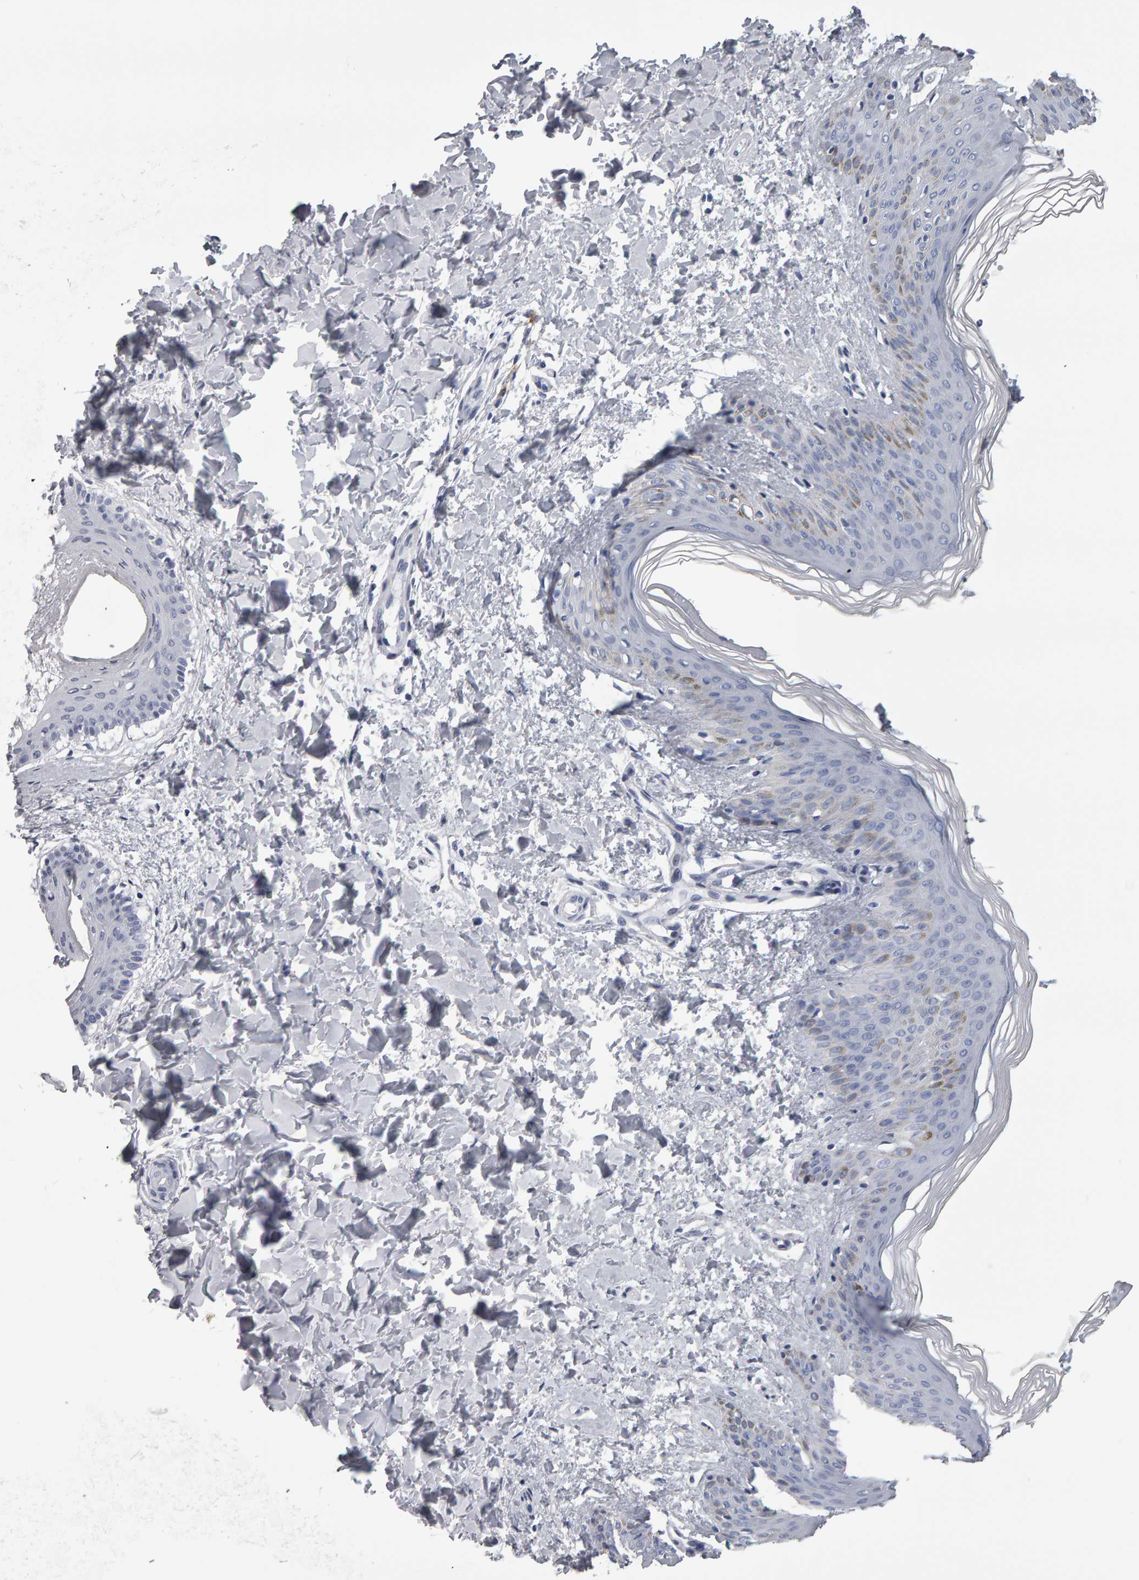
{"staining": {"intensity": "negative", "quantity": "none", "location": "none"}, "tissue": "skin", "cell_type": "Fibroblasts", "image_type": "normal", "snomed": [{"axis": "morphology", "description": "Normal tissue, NOS"}, {"axis": "morphology", "description": "Neoplasm, benign, NOS"}, {"axis": "topography", "description": "Skin"}, {"axis": "topography", "description": "Soft tissue"}], "caption": "This is a micrograph of immunohistochemistry (IHC) staining of benign skin, which shows no staining in fibroblasts. (Stains: DAB (3,3'-diaminobenzidine) IHC with hematoxylin counter stain, Microscopy: brightfield microscopy at high magnification).", "gene": "CD38", "patient": {"sex": "male", "age": 26}}